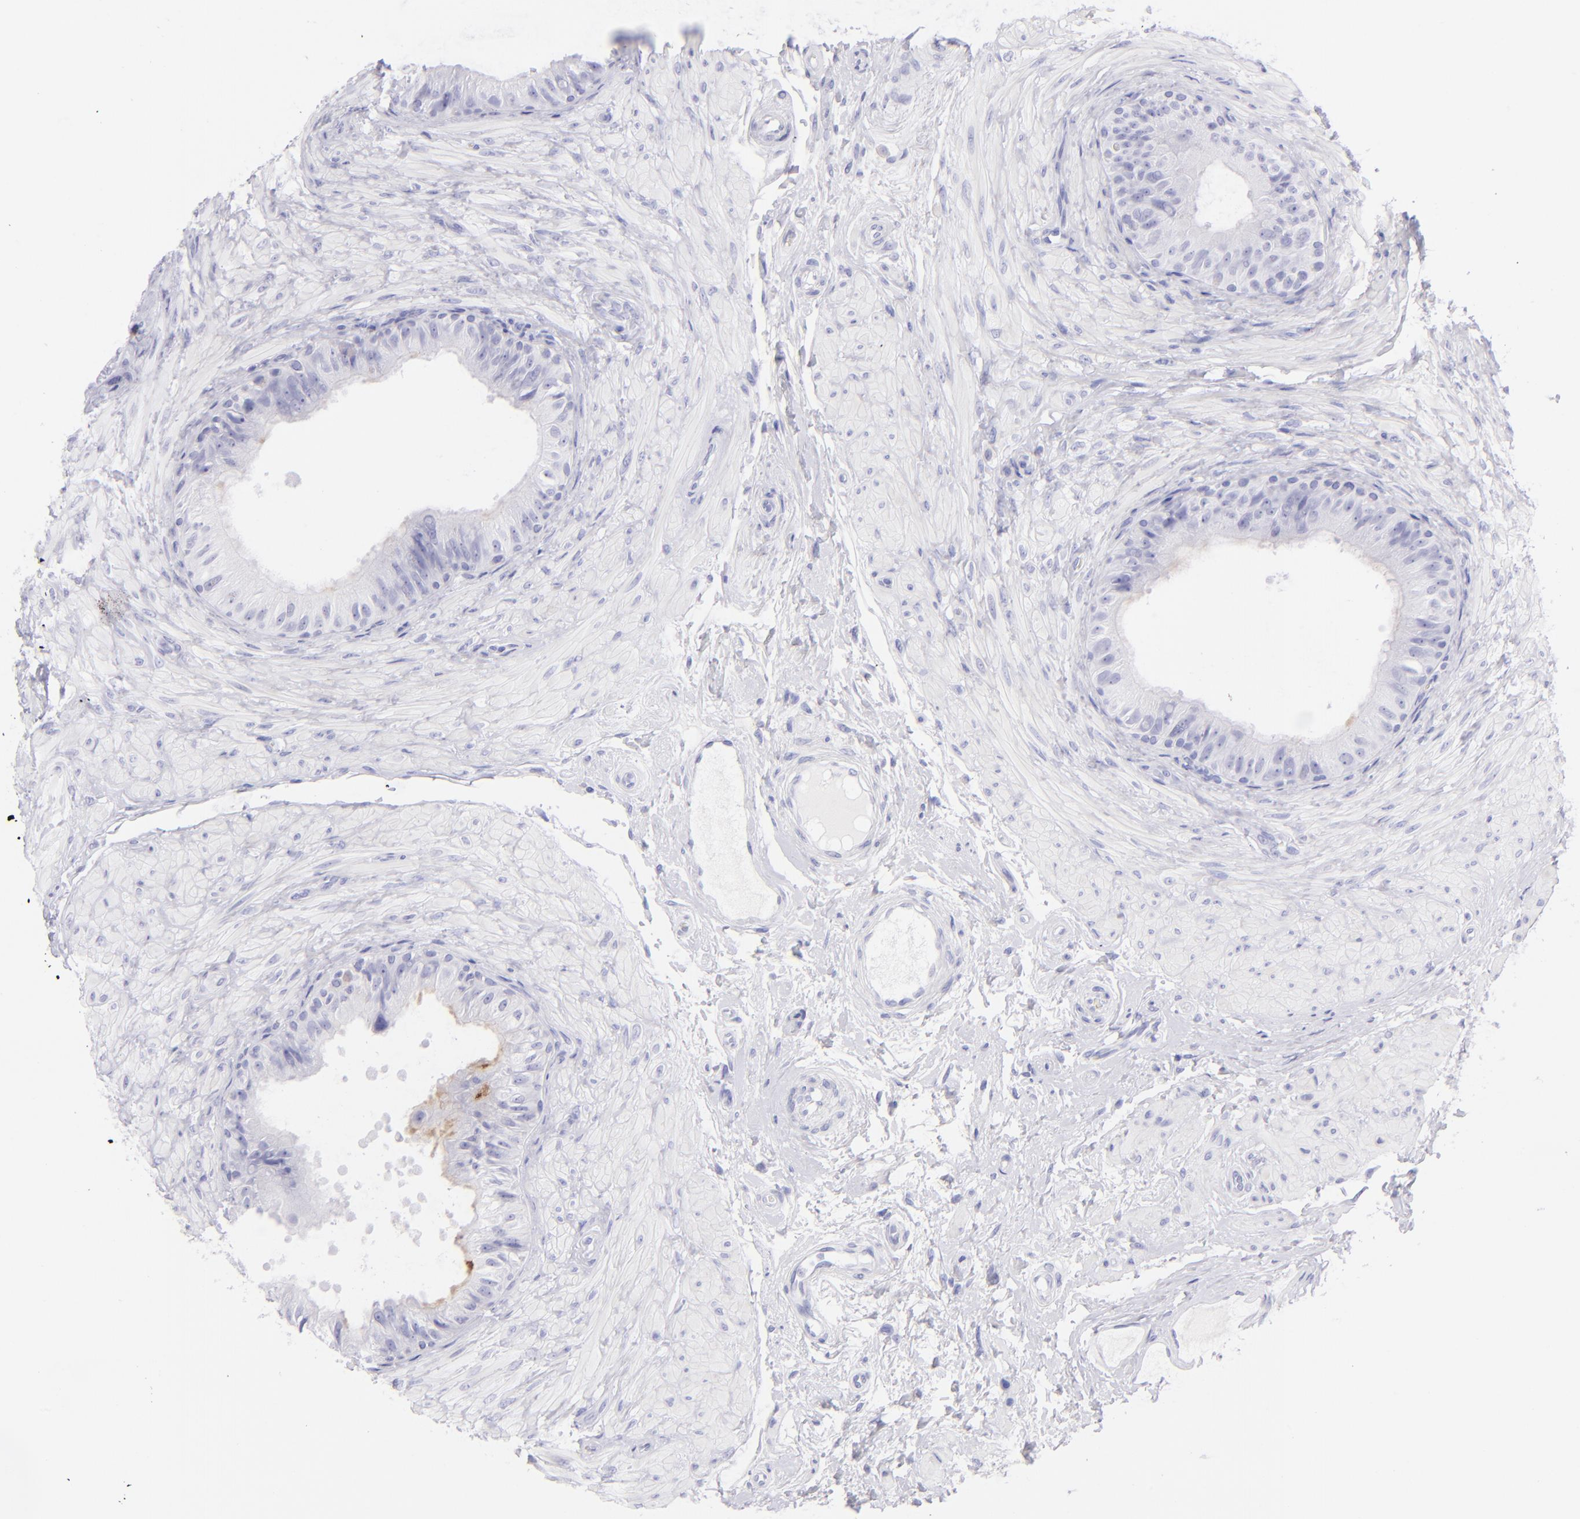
{"staining": {"intensity": "negative", "quantity": "none", "location": "none"}, "tissue": "epididymis", "cell_type": "Glandular cells", "image_type": "normal", "snomed": [{"axis": "morphology", "description": "Normal tissue, NOS"}, {"axis": "topography", "description": "Epididymis"}], "caption": "This is an IHC photomicrograph of unremarkable epididymis. There is no expression in glandular cells.", "gene": "CD72", "patient": {"sex": "male", "age": 68}}